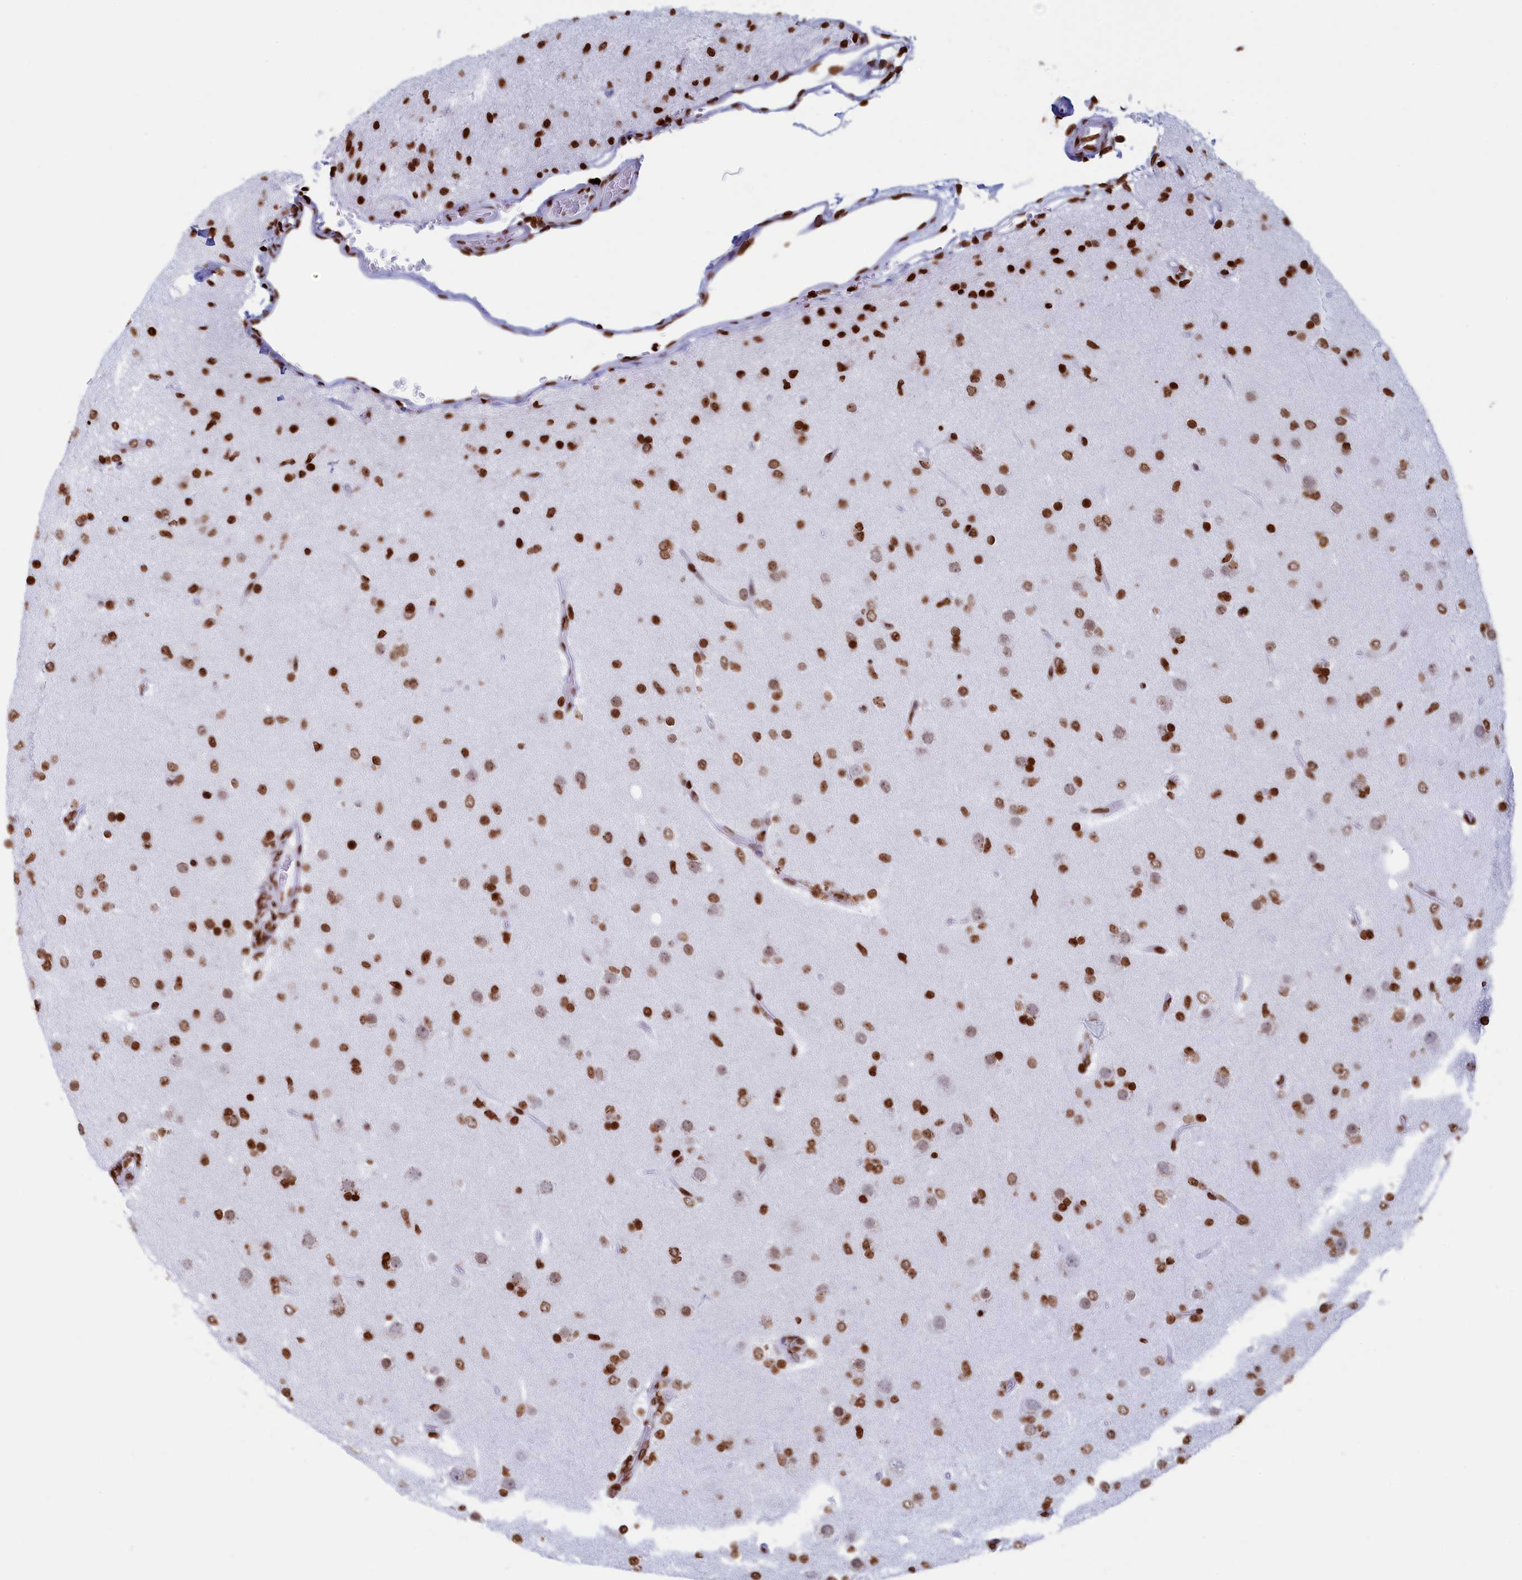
{"staining": {"intensity": "moderate", "quantity": ">75%", "location": "nuclear"}, "tissue": "glioma", "cell_type": "Tumor cells", "image_type": "cancer", "snomed": [{"axis": "morphology", "description": "Glioma, malignant, Low grade"}, {"axis": "topography", "description": "Brain"}], "caption": "This histopathology image reveals glioma stained with immunohistochemistry (IHC) to label a protein in brown. The nuclear of tumor cells show moderate positivity for the protein. Nuclei are counter-stained blue.", "gene": "APOBEC3A", "patient": {"sex": "male", "age": 65}}